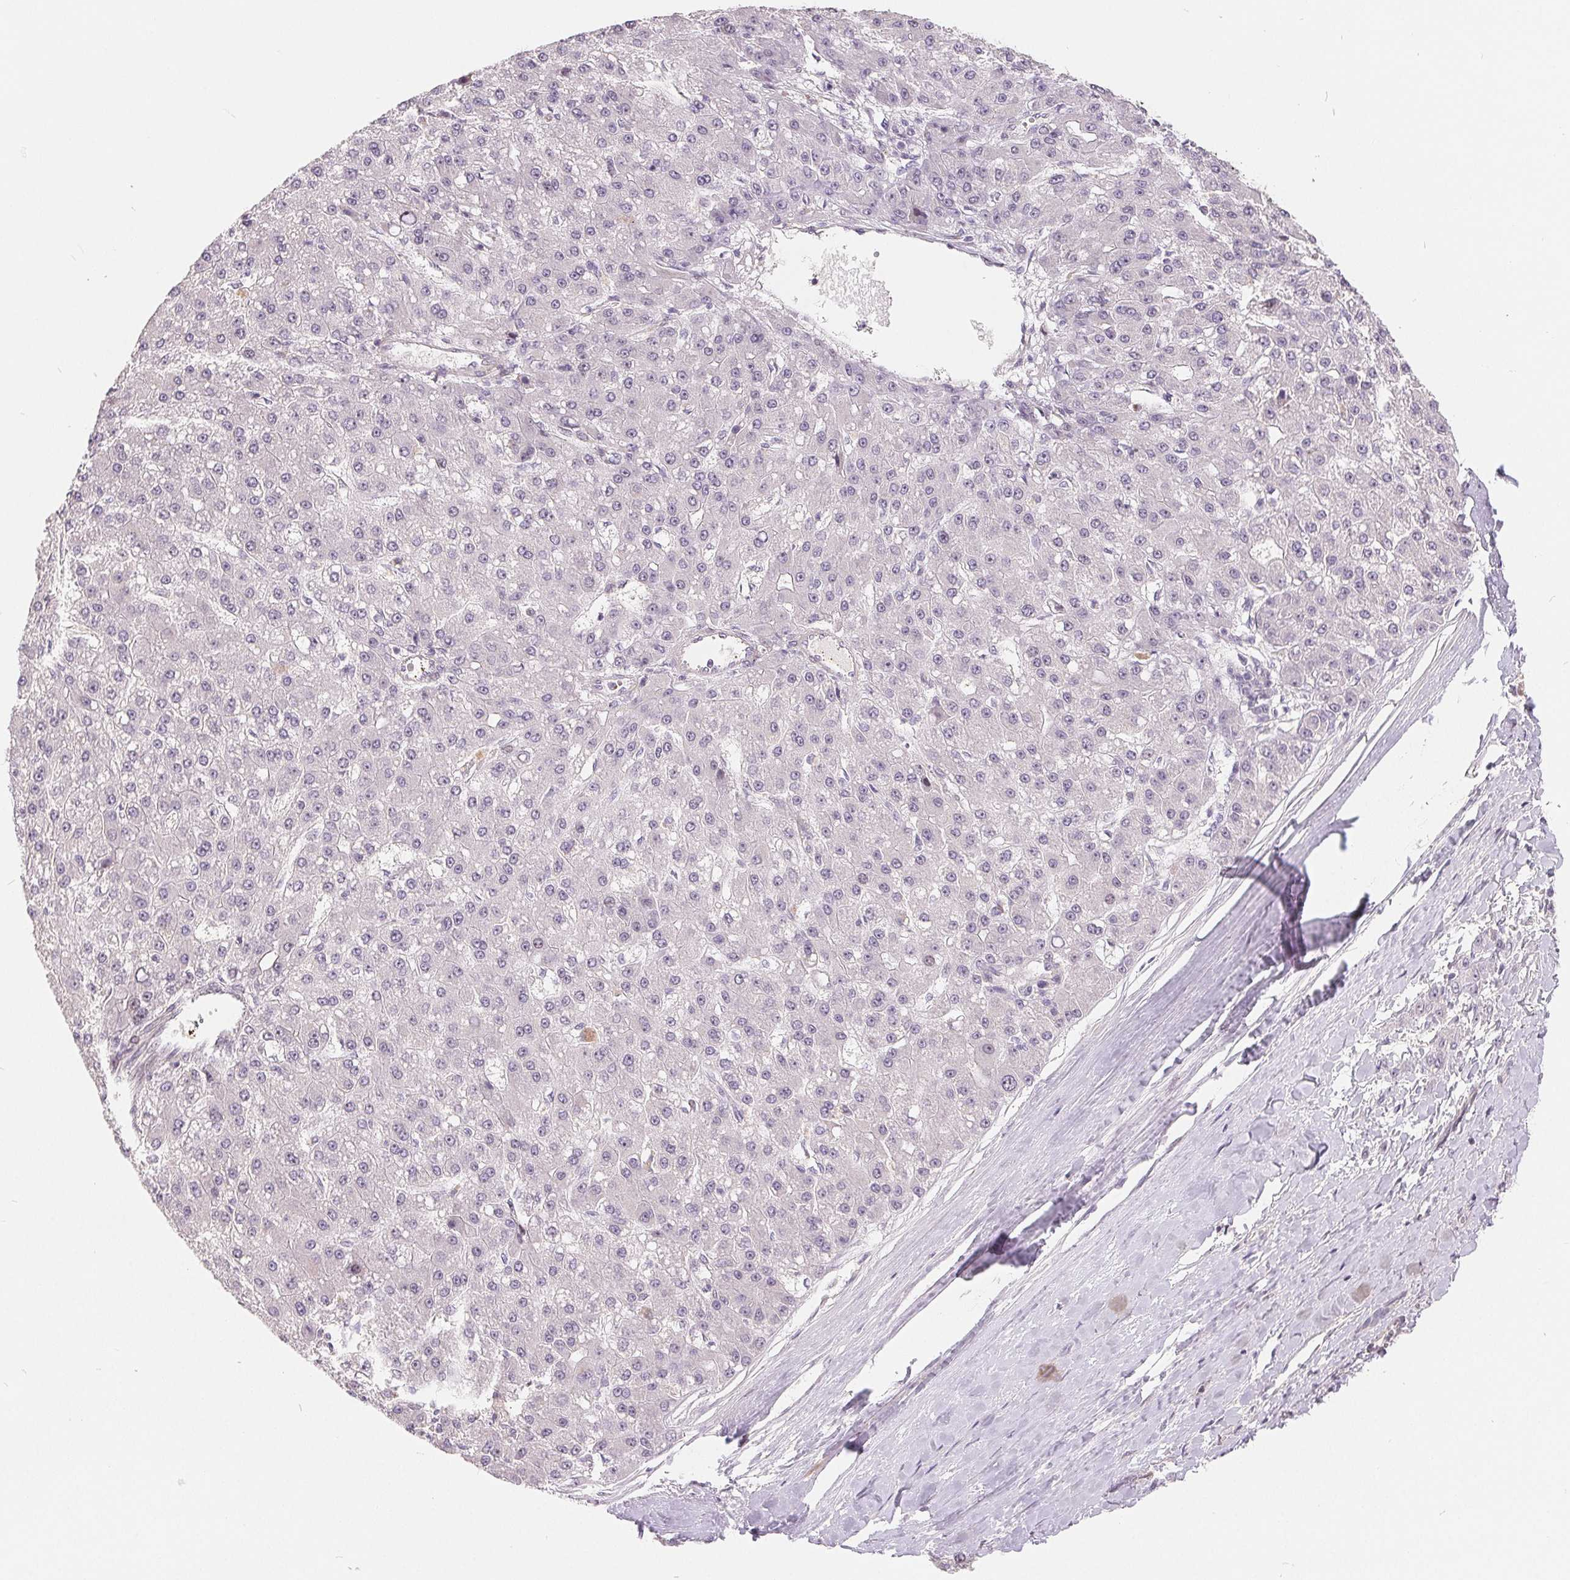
{"staining": {"intensity": "negative", "quantity": "none", "location": "none"}, "tissue": "liver cancer", "cell_type": "Tumor cells", "image_type": "cancer", "snomed": [{"axis": "morphology", "description": "Carcinoma, Hepatocellular, NOS"}, {"axis": "topography", "description": "Liver"}], "caption": "This is an immunohistochemistry histopathology image of human liver hepatocellular carcinoma. There is no staining in tumor cells.", "gene": "NRG2", "patient": {"sex": "male", "age": 67}}